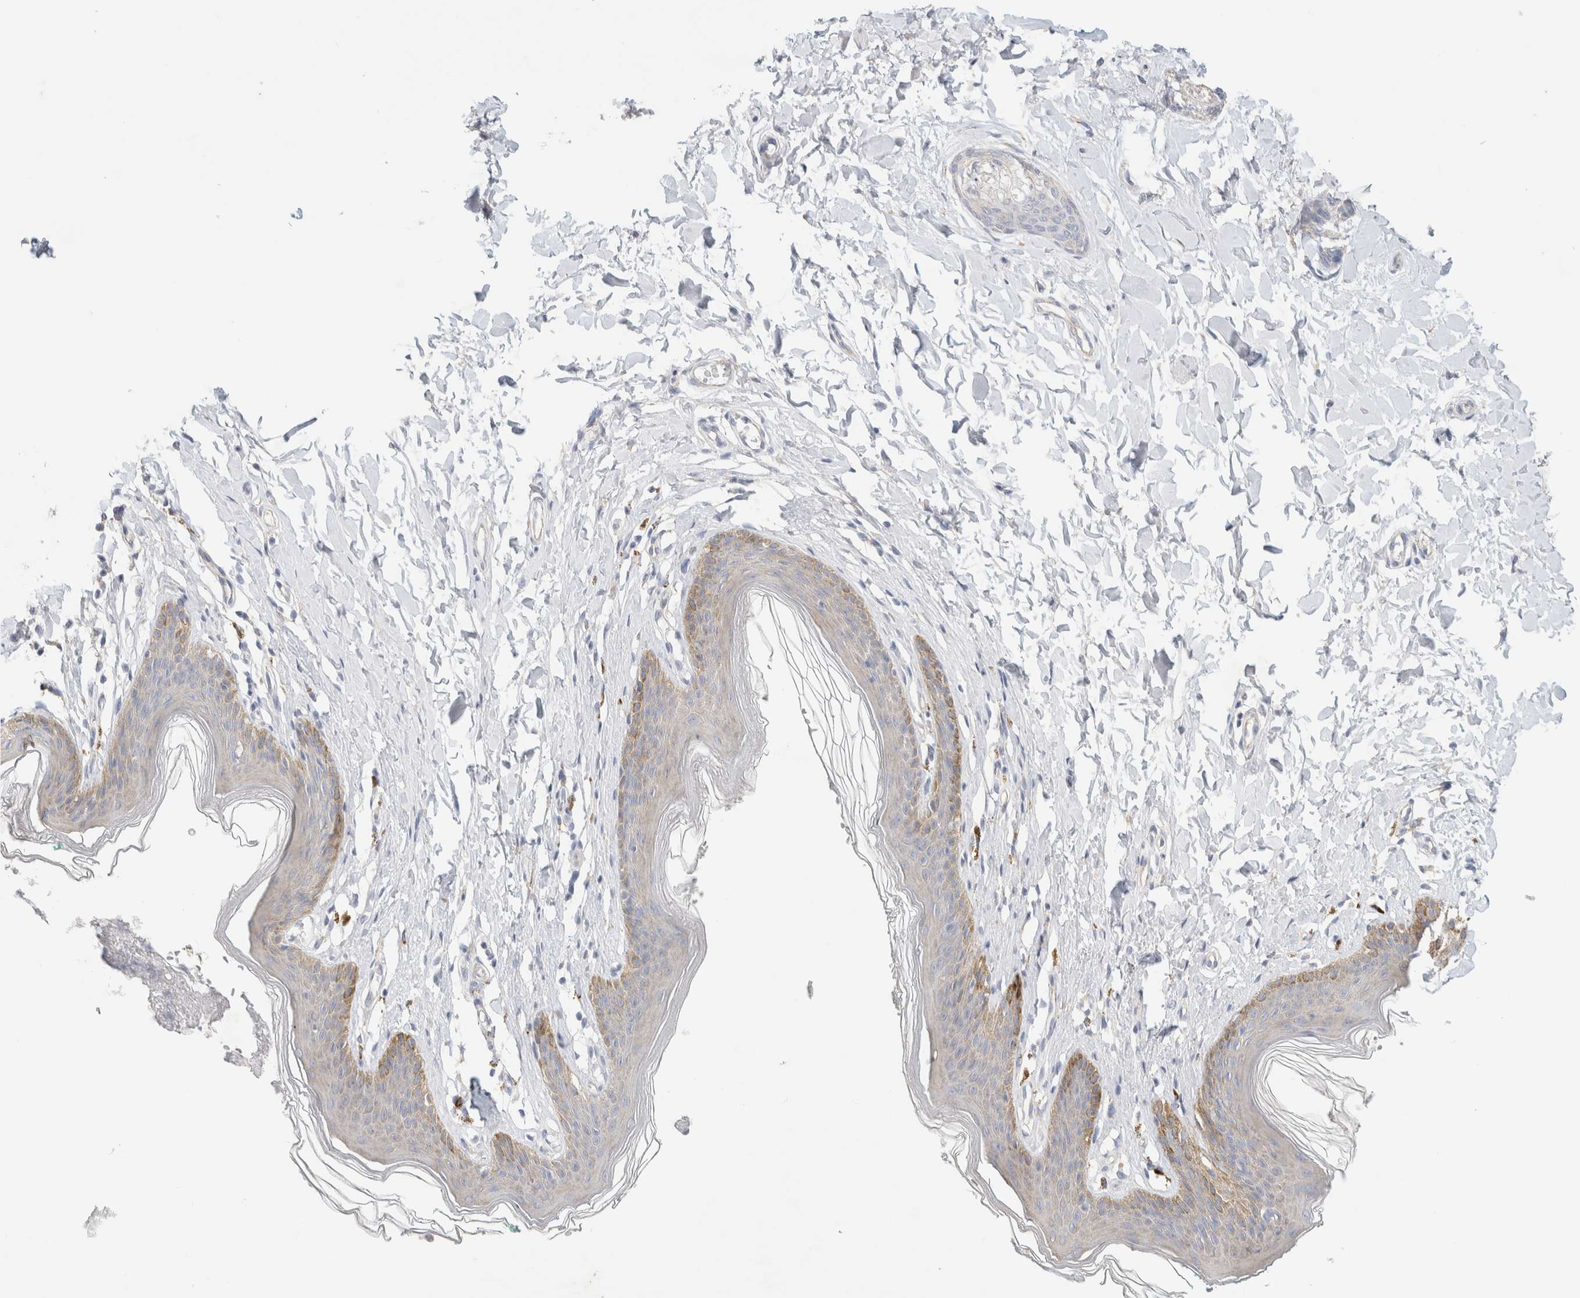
{"staining": {"intensity": "moderate", "quantity": "<25%", "location": "cytoplasmic/membranous"}, "tissue": "skin", "cell_type": "Epidermal cells", "image_type": "normal", "snomed": [{"axis": "morphology", "description": "Normal tissue, NOS"}, {"axis": "topography", "description": "Vulva"}], "caption": "IHC of benign skin demonstrates low levels of moderate cytoplasmic/membranous expression in approximately <25% of epidermal cells. The staining was performed using DAB, with brown indicating positive protein expression. Nuclei are stained blue with hematoxylin.", "gene": "NEFM", "patient": {"sex": "female", "age": 66}}